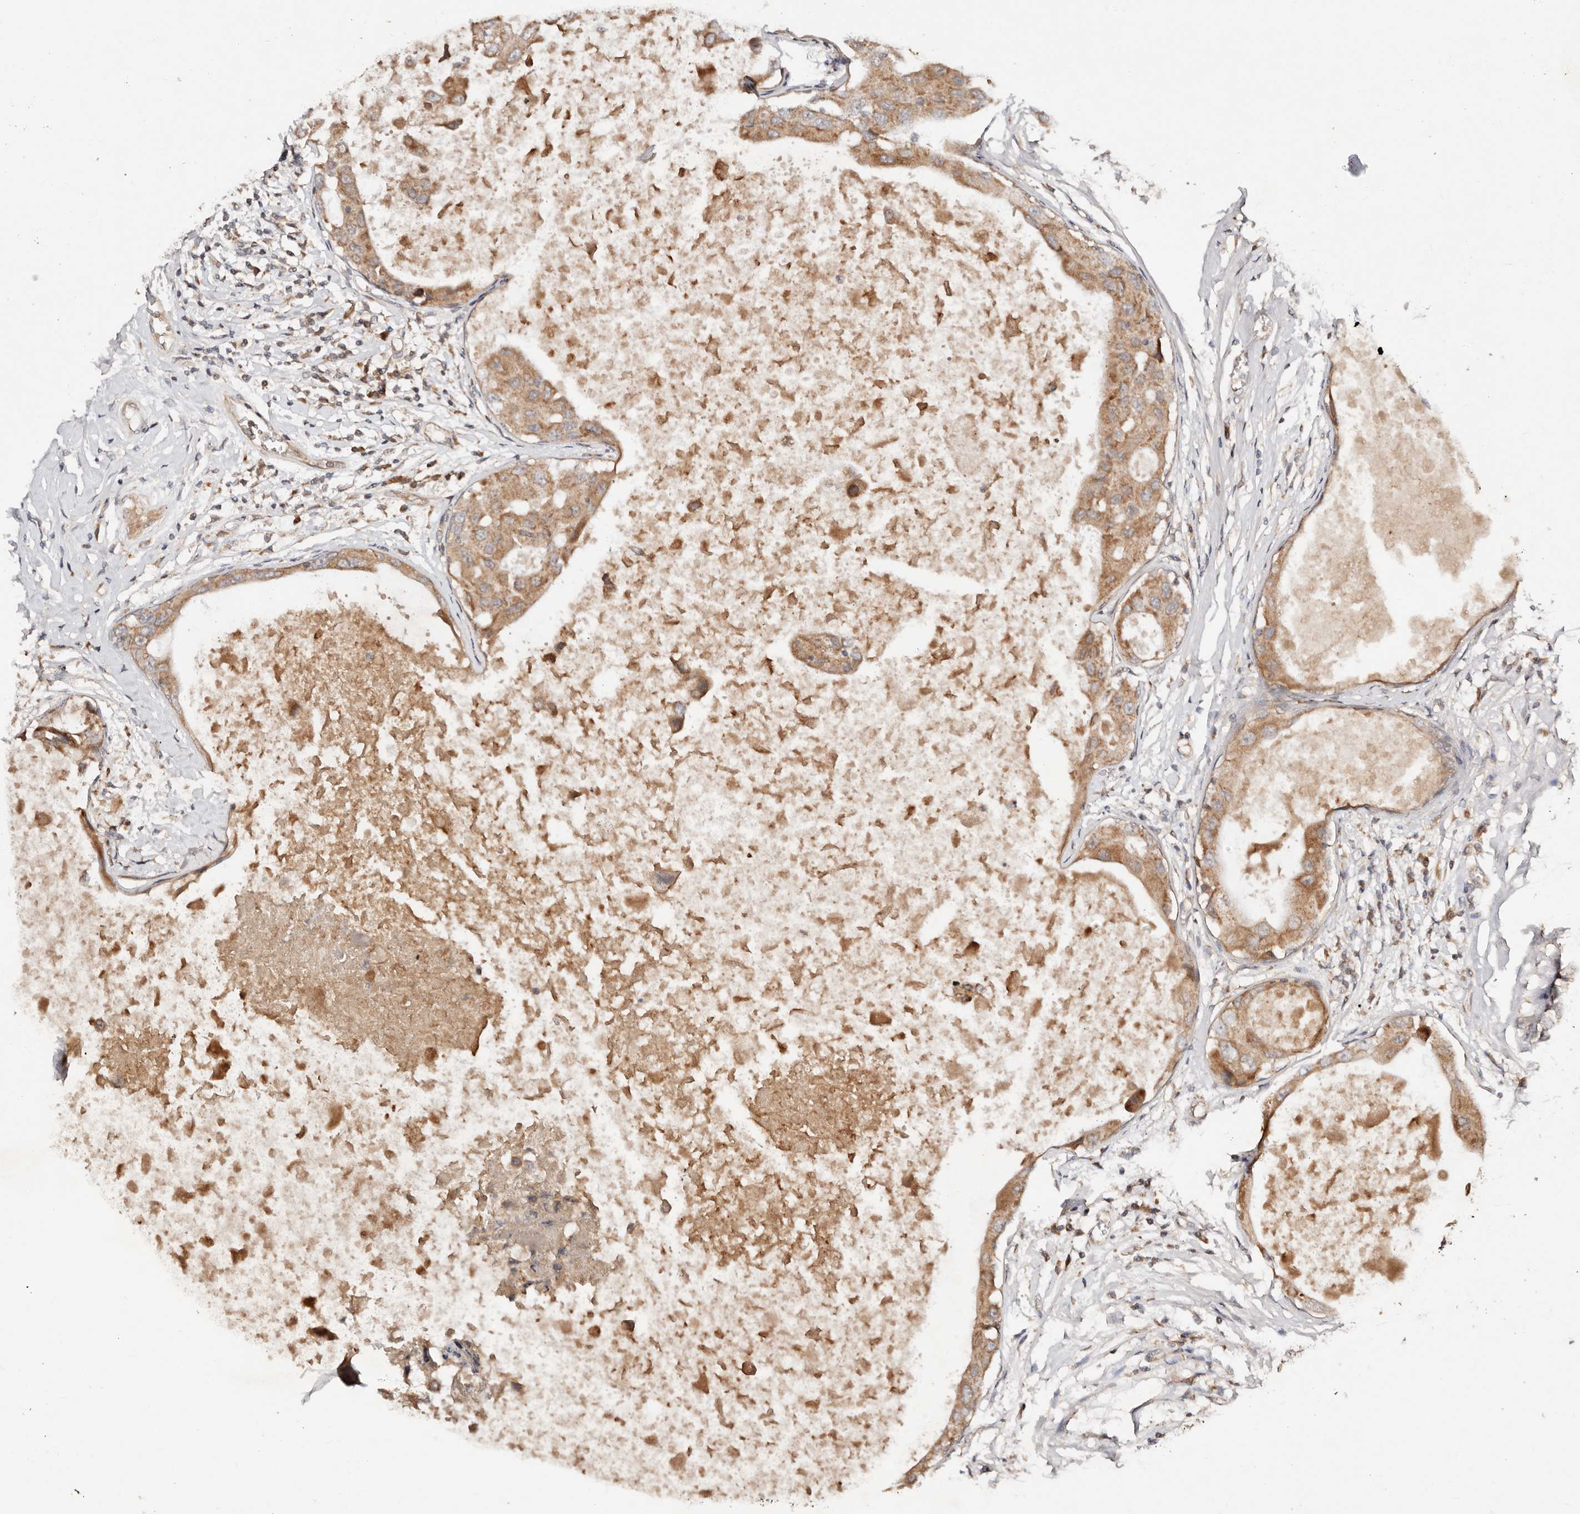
{"staining": {"intensity": "moderate", "quantity": ">75%", "location": "cytoplasmic/membranous"}, "tissue": "breast cancer", "cell_type": "Tumor cells", "image_type": "cancer", "snomed": [{"axis": "morphology", "description": "Duct carcinoma"}, {"axis": "topography", "description": "Breast"}], "caption": "A histopathology image of breast cancer stained for a protein exhibits moderate cytoplasmic/membranous brown staining in tumor cells.", "gene": "DENND11", "patient": {"sex": "female", "age": 27}}